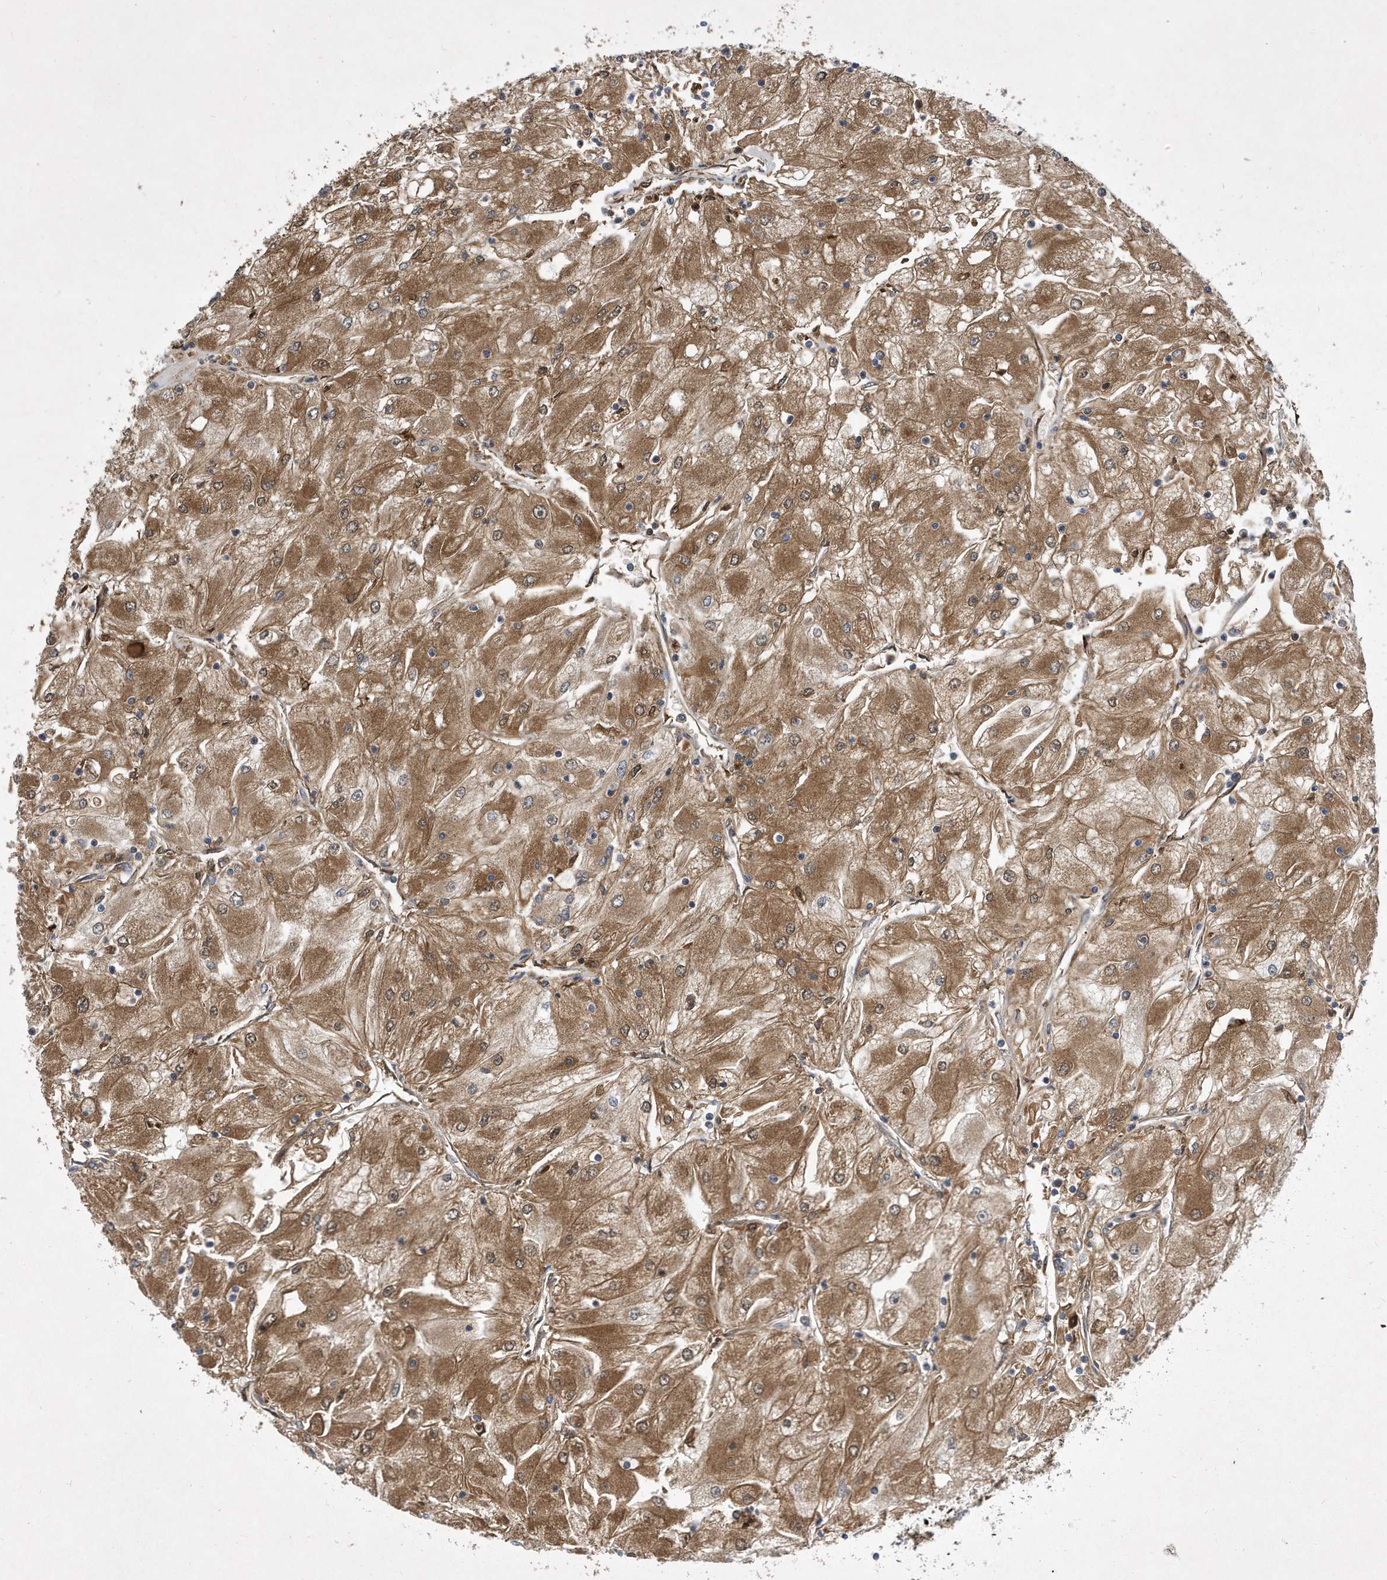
{"staining": {"intensity": "strong", "quantity": ">75%", "location": "cytoplasmic/membranous"}, "tissue": "renal cancer", "cell_type": "Tumor cells", "image_type": "cancer", "snomed": [{"axis": "morphology", "description": "Adenocarcinoma, NOS"}, {"axis": "topography", "description": "Kidney"}], "caption": "Approximately >75% of tumor cells in renal adenocarcinoma show strong cytoplasmic/membranous protein expression as visualized by brown immunohistochemical staining.", "gene": "STK19", "patient": {"sex": "male", "age": 80}}